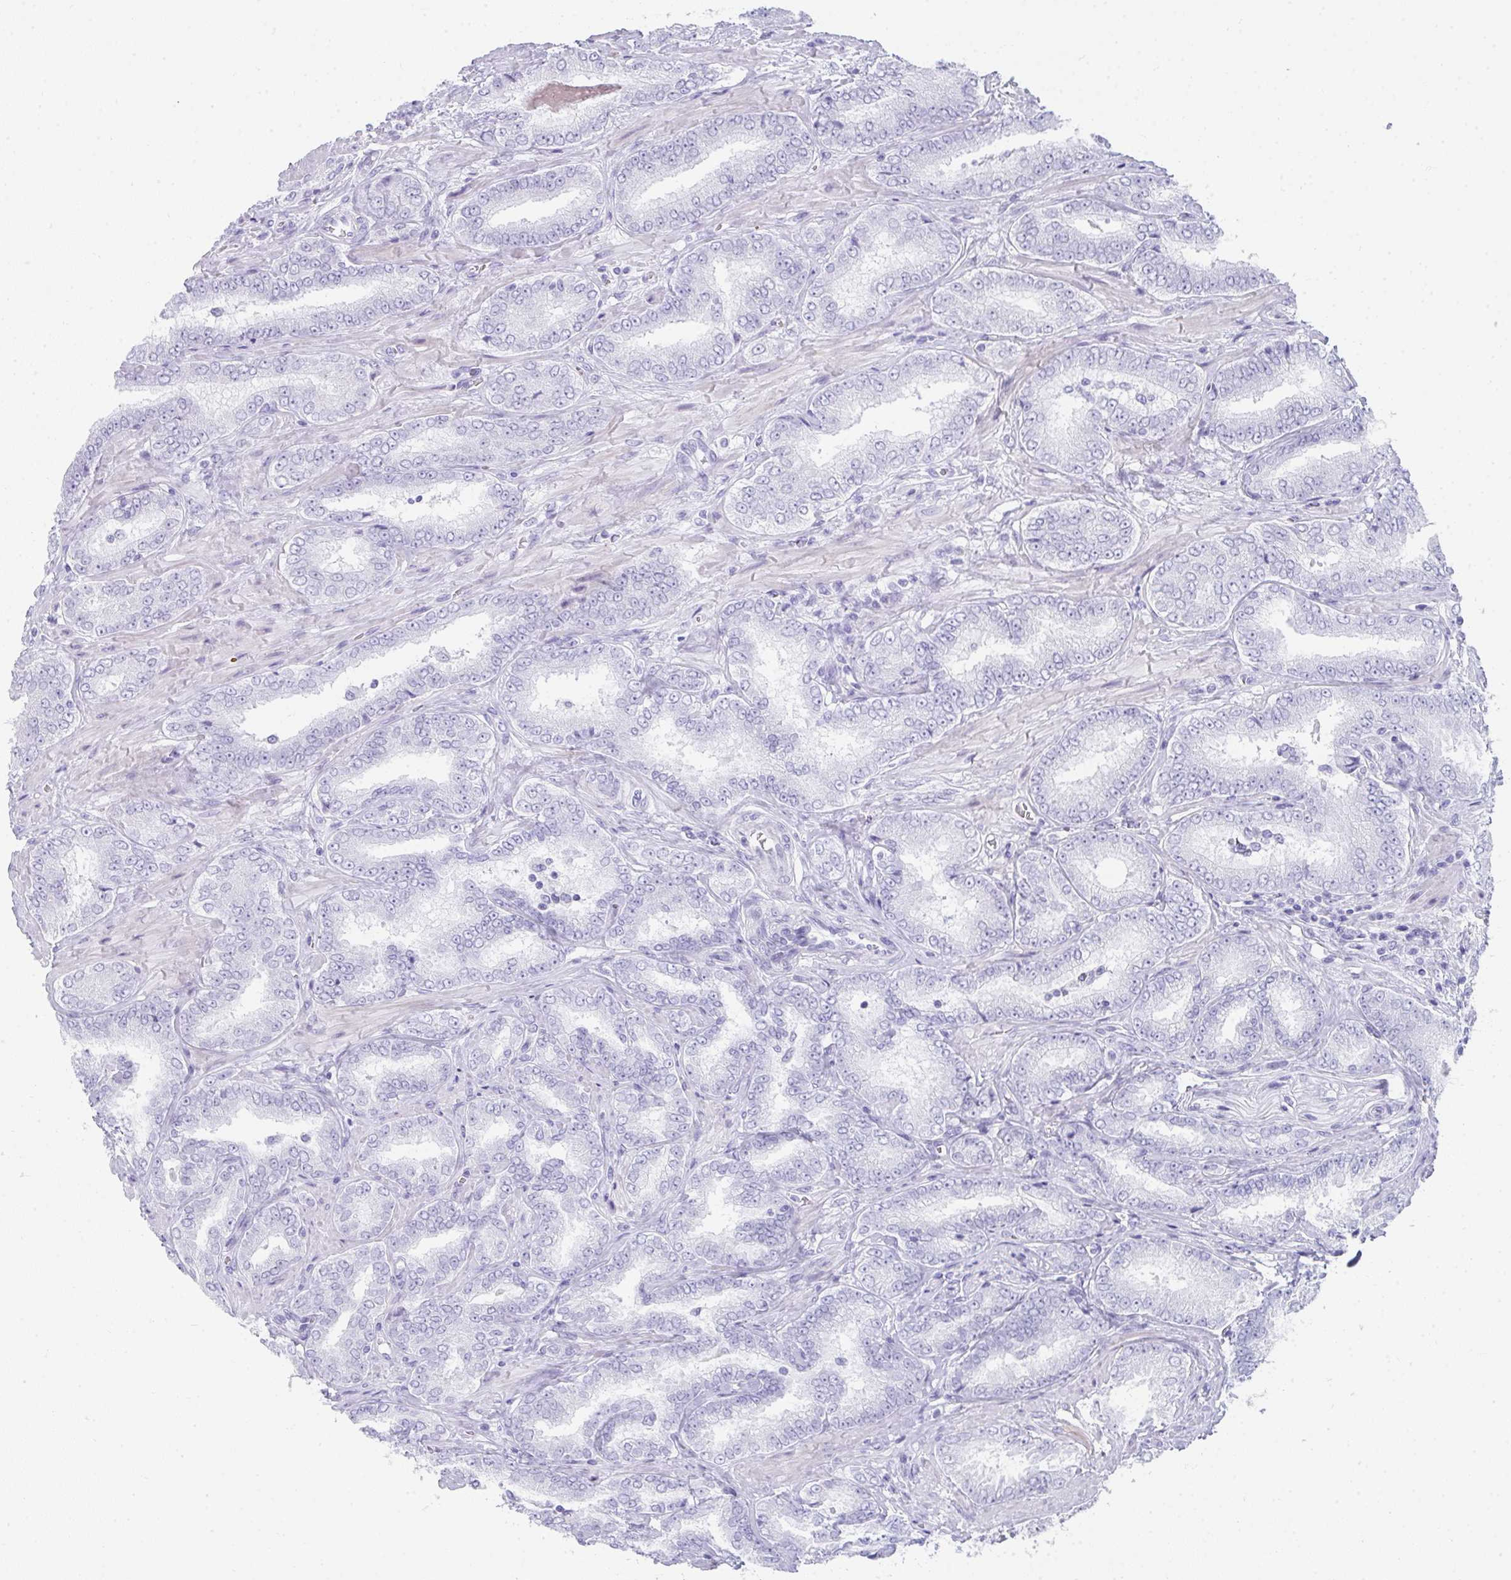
{"staining": {"intensity": "negative", "quantity": "none", "location": "none"}, "tissue": "prostate cancer", "cell_type": "Tumor cells", "image_type": "cancer", "snomed": [{"axis": "morphology", "description": "Adenocarcinoma, High grade"}, {"axis": "topography", "description": "Prostate"}], "caption": "The image displays no significant expression in tumor cells of prostate cancer. (DAB (3,3'-diaminobenzidine) immunohistochemistry (IHC) visualized using brightfield microscopy, high magnification).", "gene": "RLF", "patient": {"sex": "male", "age": 72}}